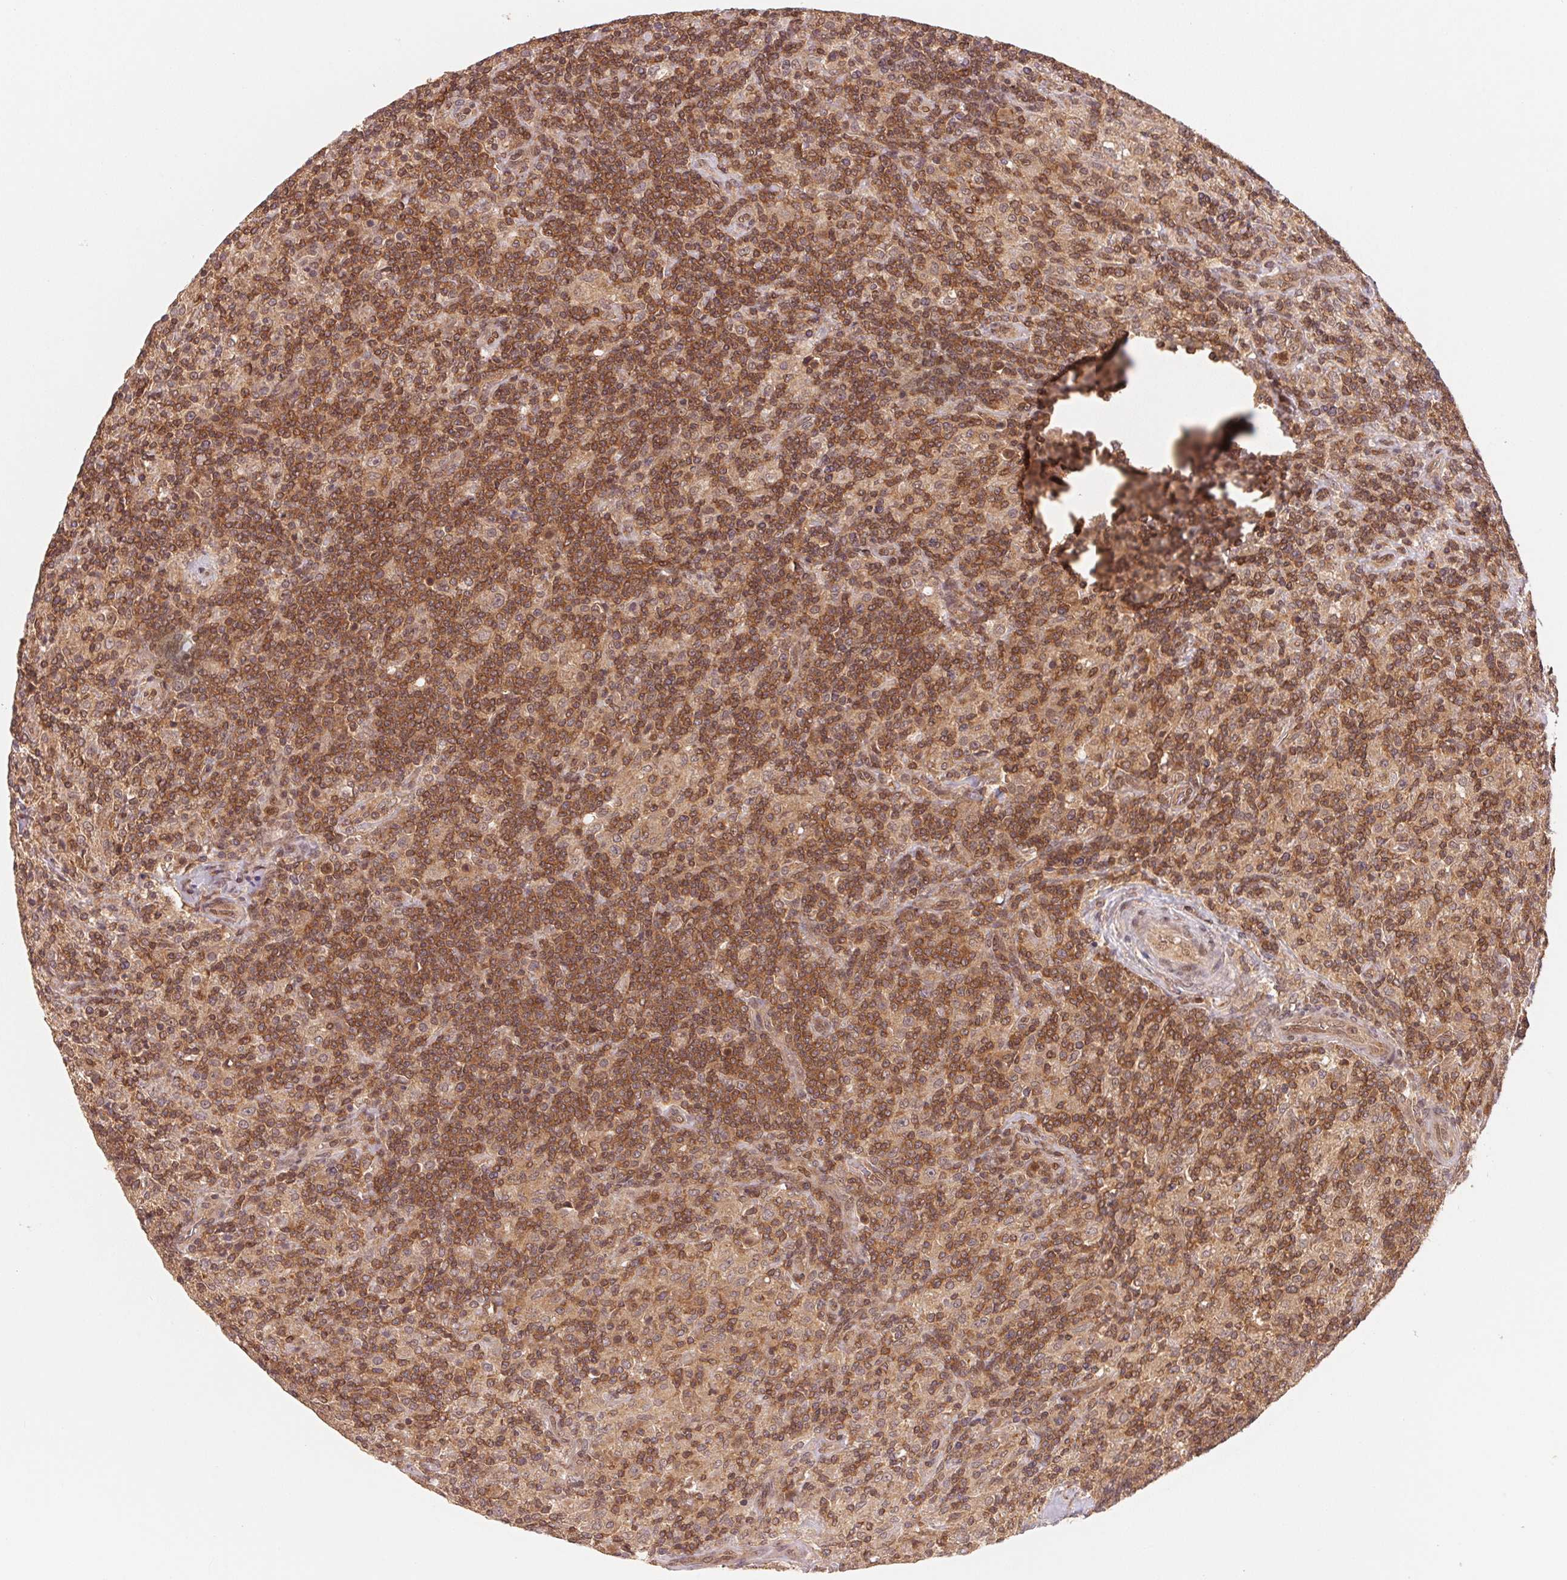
{"staining": {"intensity": "weak", "quantity": "<25%", "location": "cytoplasmic/membranous"}, "tissue": "lymphoma", "cell_type": "Tumor cells", "image_type": "cancer", "snomed": [{"axis": "morphology", "description": "Hodgkin's disease, NOS"}, {"axis": "topography", "description": "Lymph node"}], "caption": "Human Hodgkin's disease stained for a protein using immunohistochemistry shows no positivity in tumor cells.", "gene": "CCDC102B", "patient": {"sex": "male", "age": 70}}